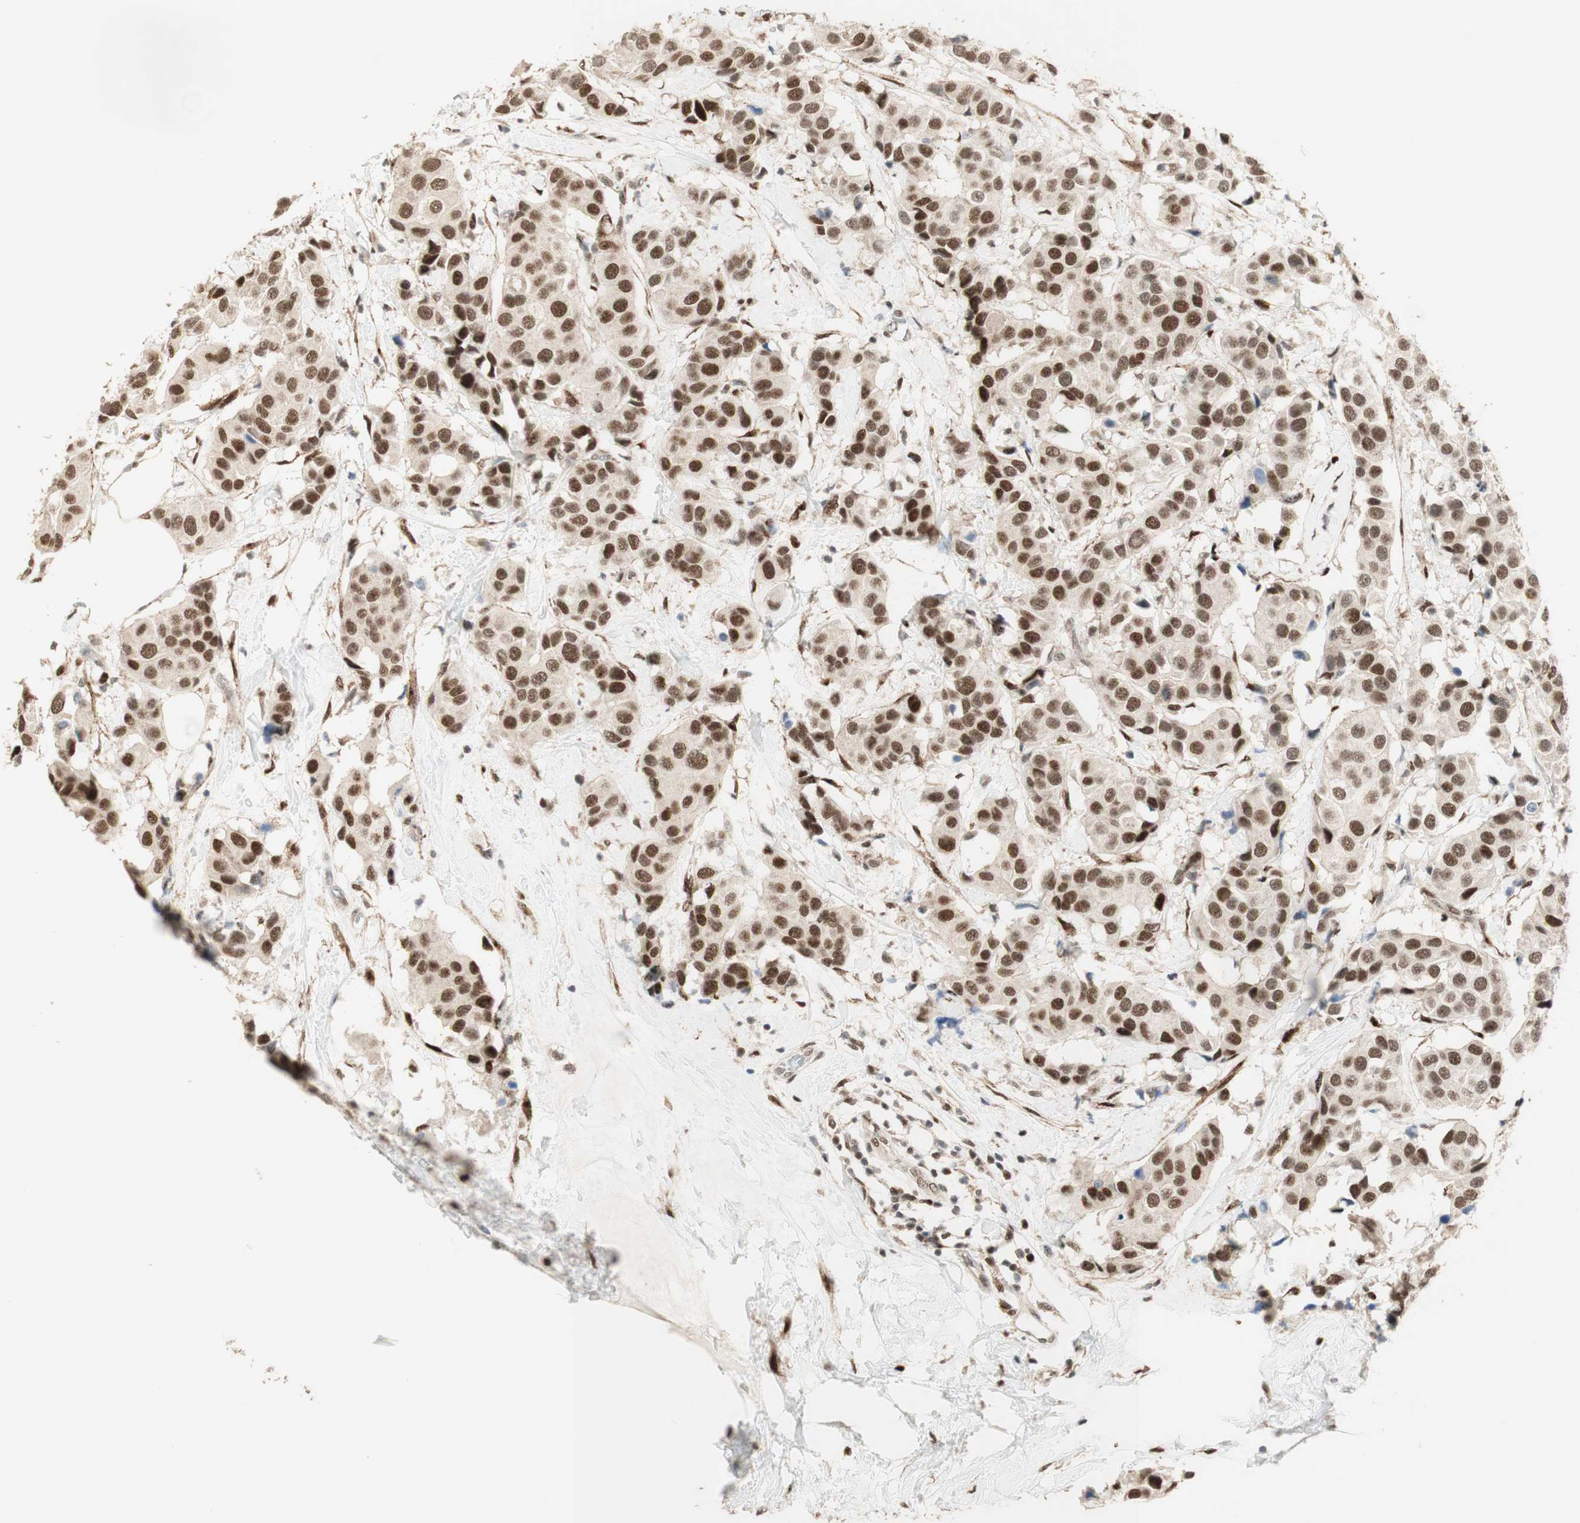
{"staining": {"intensity": "strong", "quantity": ">75%", "location": "nuclear"}, "tissue": "breast cancer", "cell_type": "Tumor cells", "image_type": "cancer", "snomed": [{"axis": "morphology", "description": "Normal tissue, NOS"}, {"axis": "morphology", "description": "Duct carcinoma"}, {"axis": "topography", "description": "Breast"}], "caption": "The photomicrograph reveals a brown stain indicating the presence of a protein in the nuclear of tumor cells in breast cancer. The staining is performed using DAB brown chromogen to label protein expression. The nuclei are counter-stained blue using hematoxylin.", "gene": "FOXP1", "patient": {"sex": "female", "age": 39}}